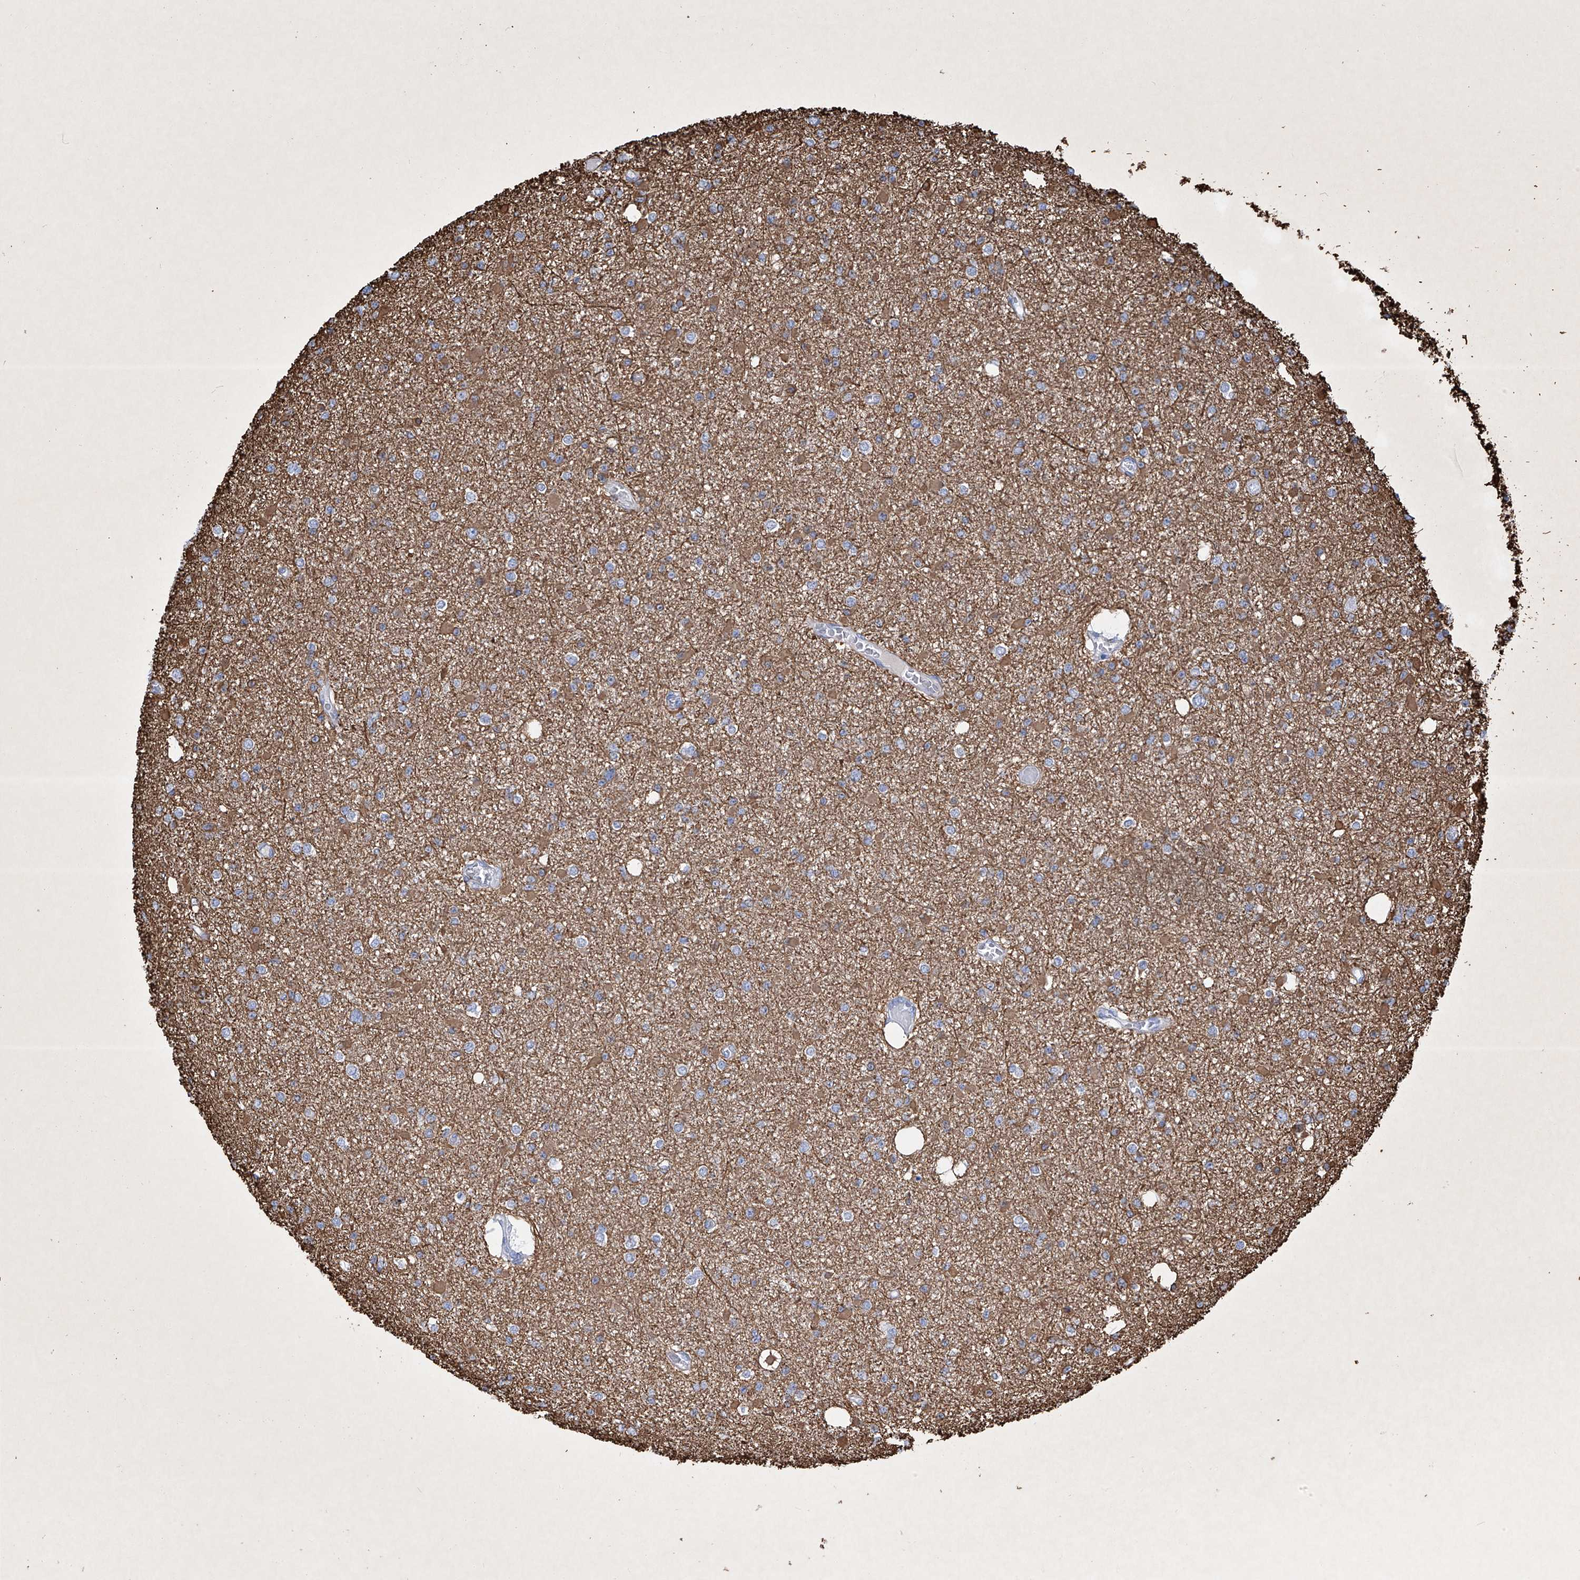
{"staining": {"intensity": "negative", "quantity": "none", "location": "none"}, "tissue": "glioma", "cell_type": "Tumor cells", "image_type": "cancer", "snomed": [{"axis": "morphology", "description": "Glioma, malignant, Low grade"}, {"axis": "topography", "description": "Brain"}], "caption": "Tumor cells are negative for brown protein staining in glioma. The staining is performed using DAB brown chromogen with nuclei counter-stained in using hematoxylin.", "gene": "ADRA1A", "patient": {"sex": "female", "age": 22}}